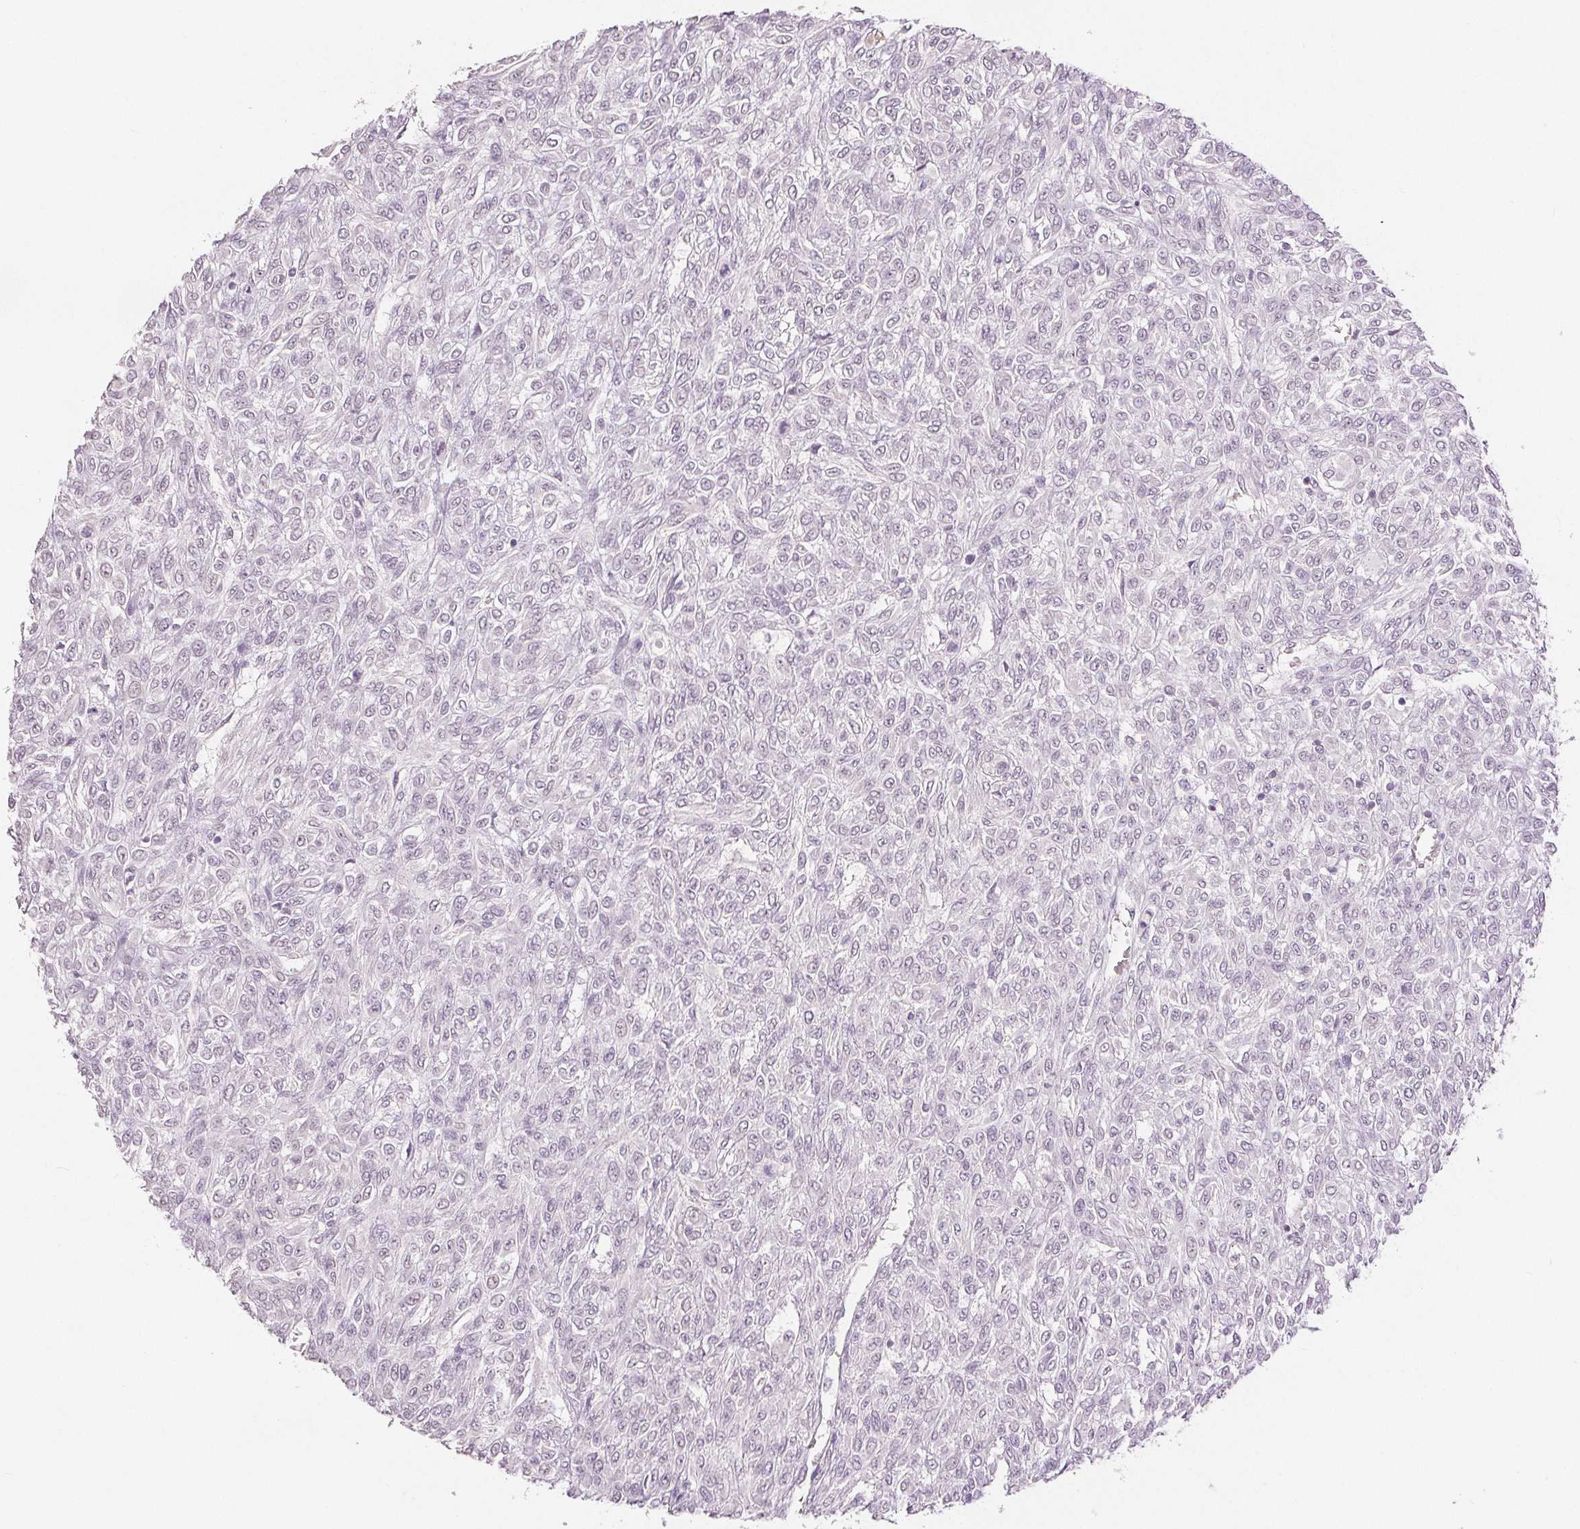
{"staining": {"intensity": "negative", "quantity": "none", "location": "none"}, "tissue": "renal cancer", "cell_type": "Tumor cells", "image_type": "cancer", "snomed": [{"axis": "morphology", "description": "Adenocarcinoma, NOS"}, {"axis": "topography", "description": "Kidney"}], "caption": "Human renal cancer (adenocarcinoma) stained for a protein using immunohistochemistry (IHC) demonstrates no staining in tumor cells.", "gene": "SLC27A5", "patient": {"sex": "male", "age": 58}}